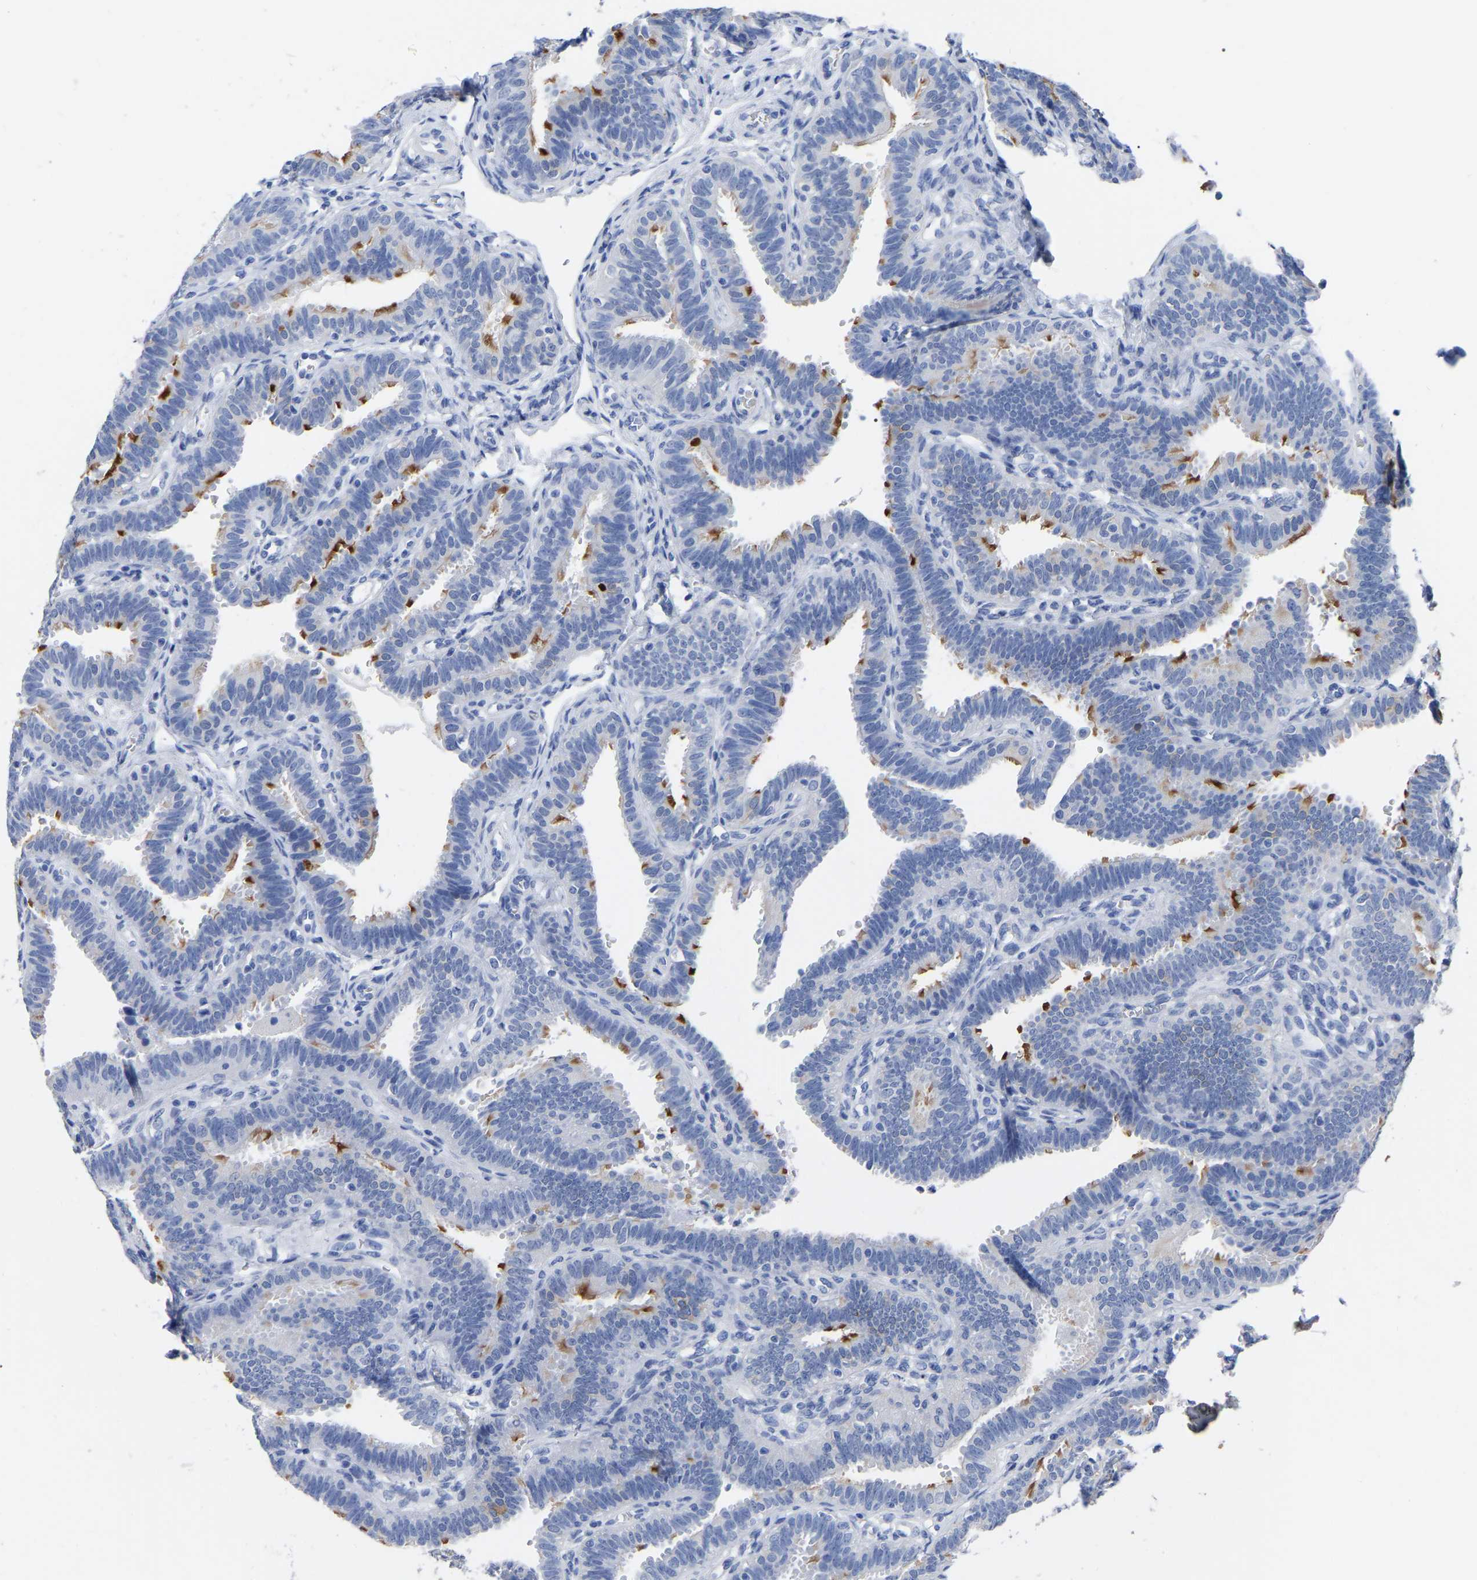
{"staining": {"intensity": "strong", "quantity": "<25%", "location": "cytoplasmic/membranous"}, "tissue": "fallopian tube", "cell_type": "Glandular cells", "image_type": "normal", "snomed": [{"axis": "morphology", "description": "Normal tissue, NOS"}, {"axis": "topography", "description": "Fallopian tube"}, {"axis": "topography", "description": "Placenta"}], "caption": "The micrograph shows staining of unremarkable fallopian tube, revealing strong cytoplasmic/membranous protein expression (brown color) within glandular cells.", "gene": "ANXA13", "patient": {"sex": "female", "age": 34}}